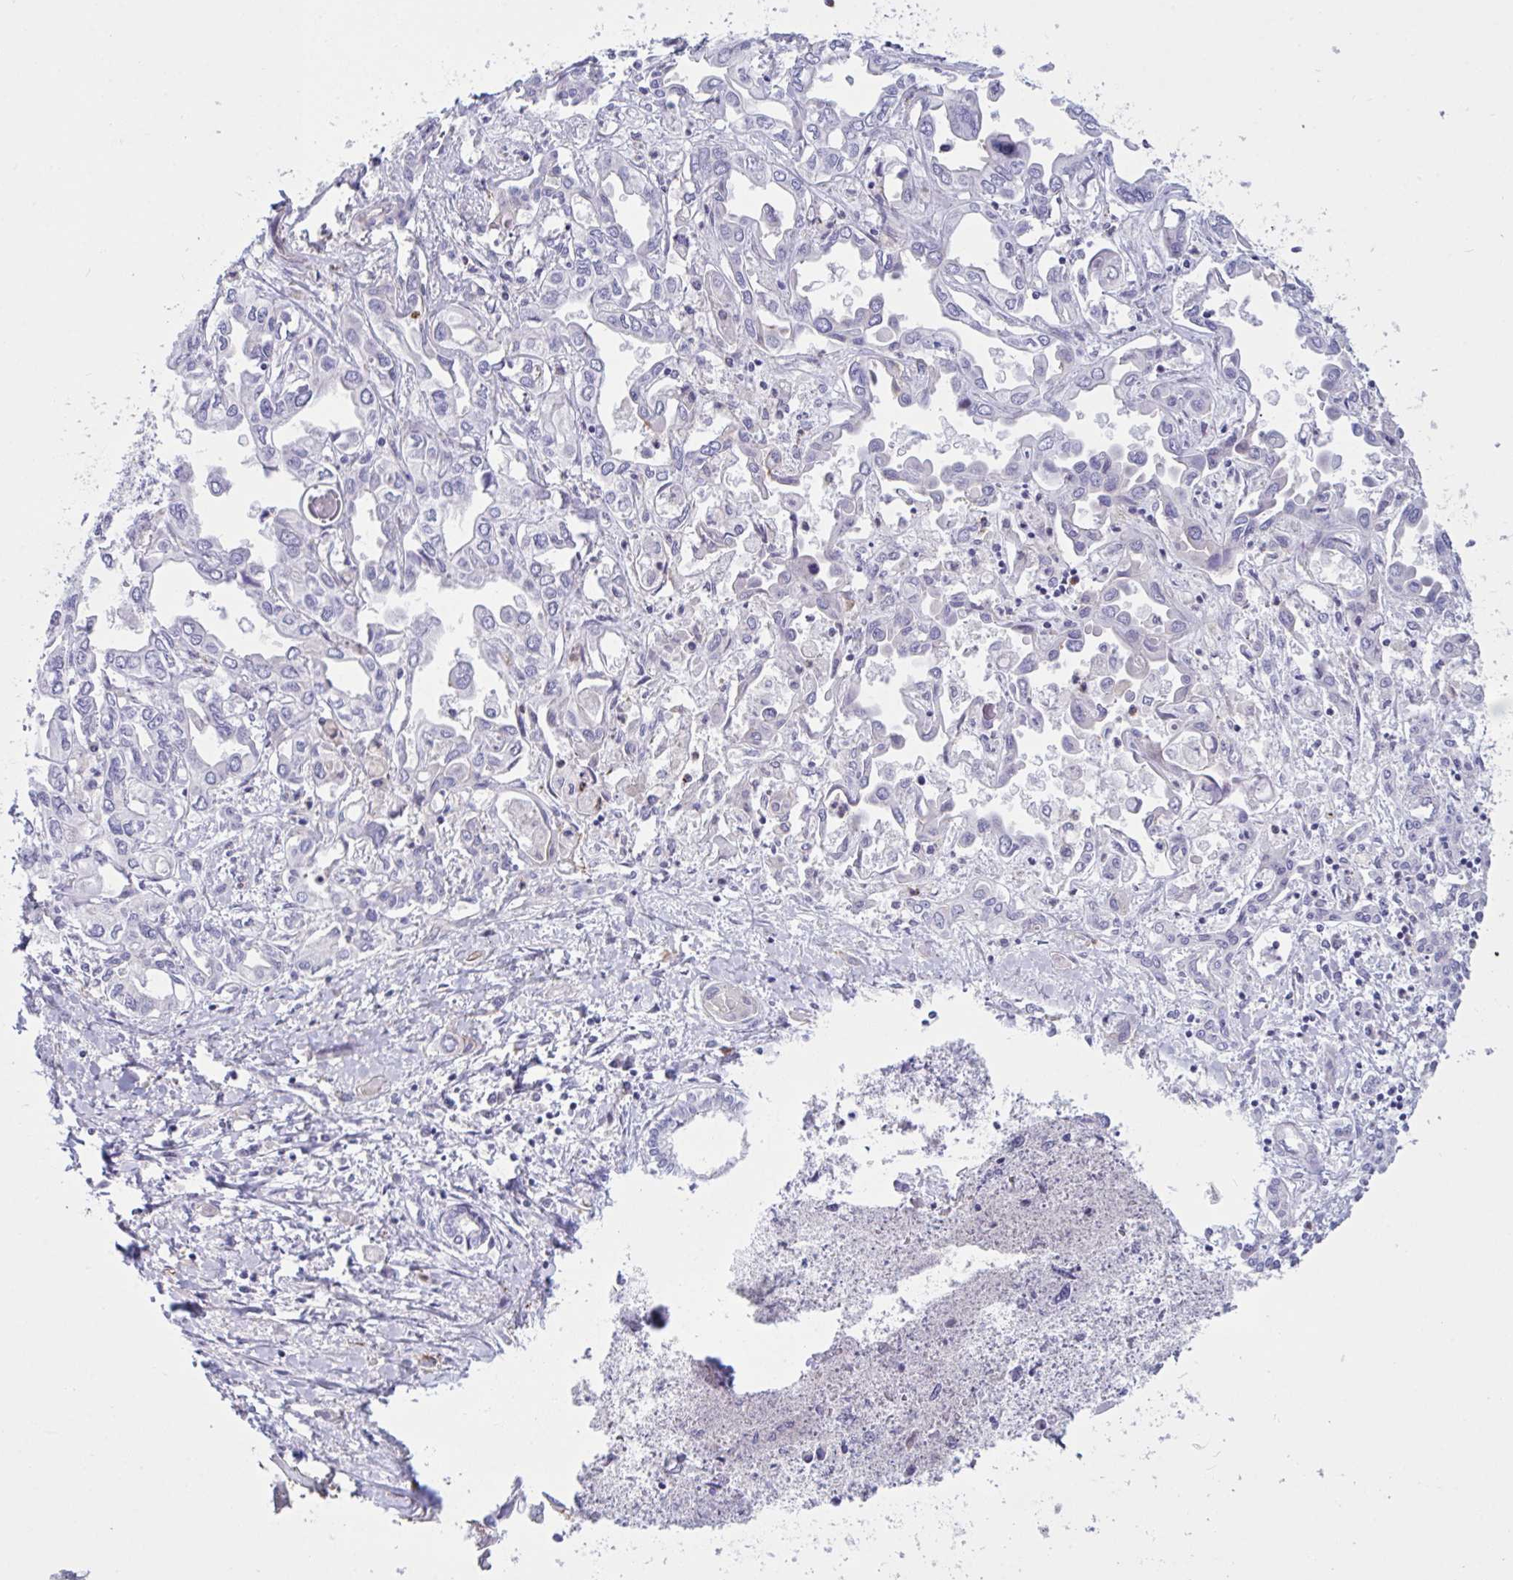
{"staining": {"intensity": "negative", "quantity": "none", "location": "none"}, "tissue": "liver cancer", "cell_type": "Tumor cells", "image_type": "cancer", "snomed": [{"axis": "morphology", "description": "Cholangiocarcinoma"}, {"axis": "topography", "description": "Liver"}], "caption": "Immunohistochemistry photomicrograph of liver cancer (cholangiocarcinoma) stained for a protein (brown), which demonstrates no positivity in tumor cells. Nuclei are stained in blue.", "gene": "OXLD1", "patient": {"sex": "female", "age": 64}}